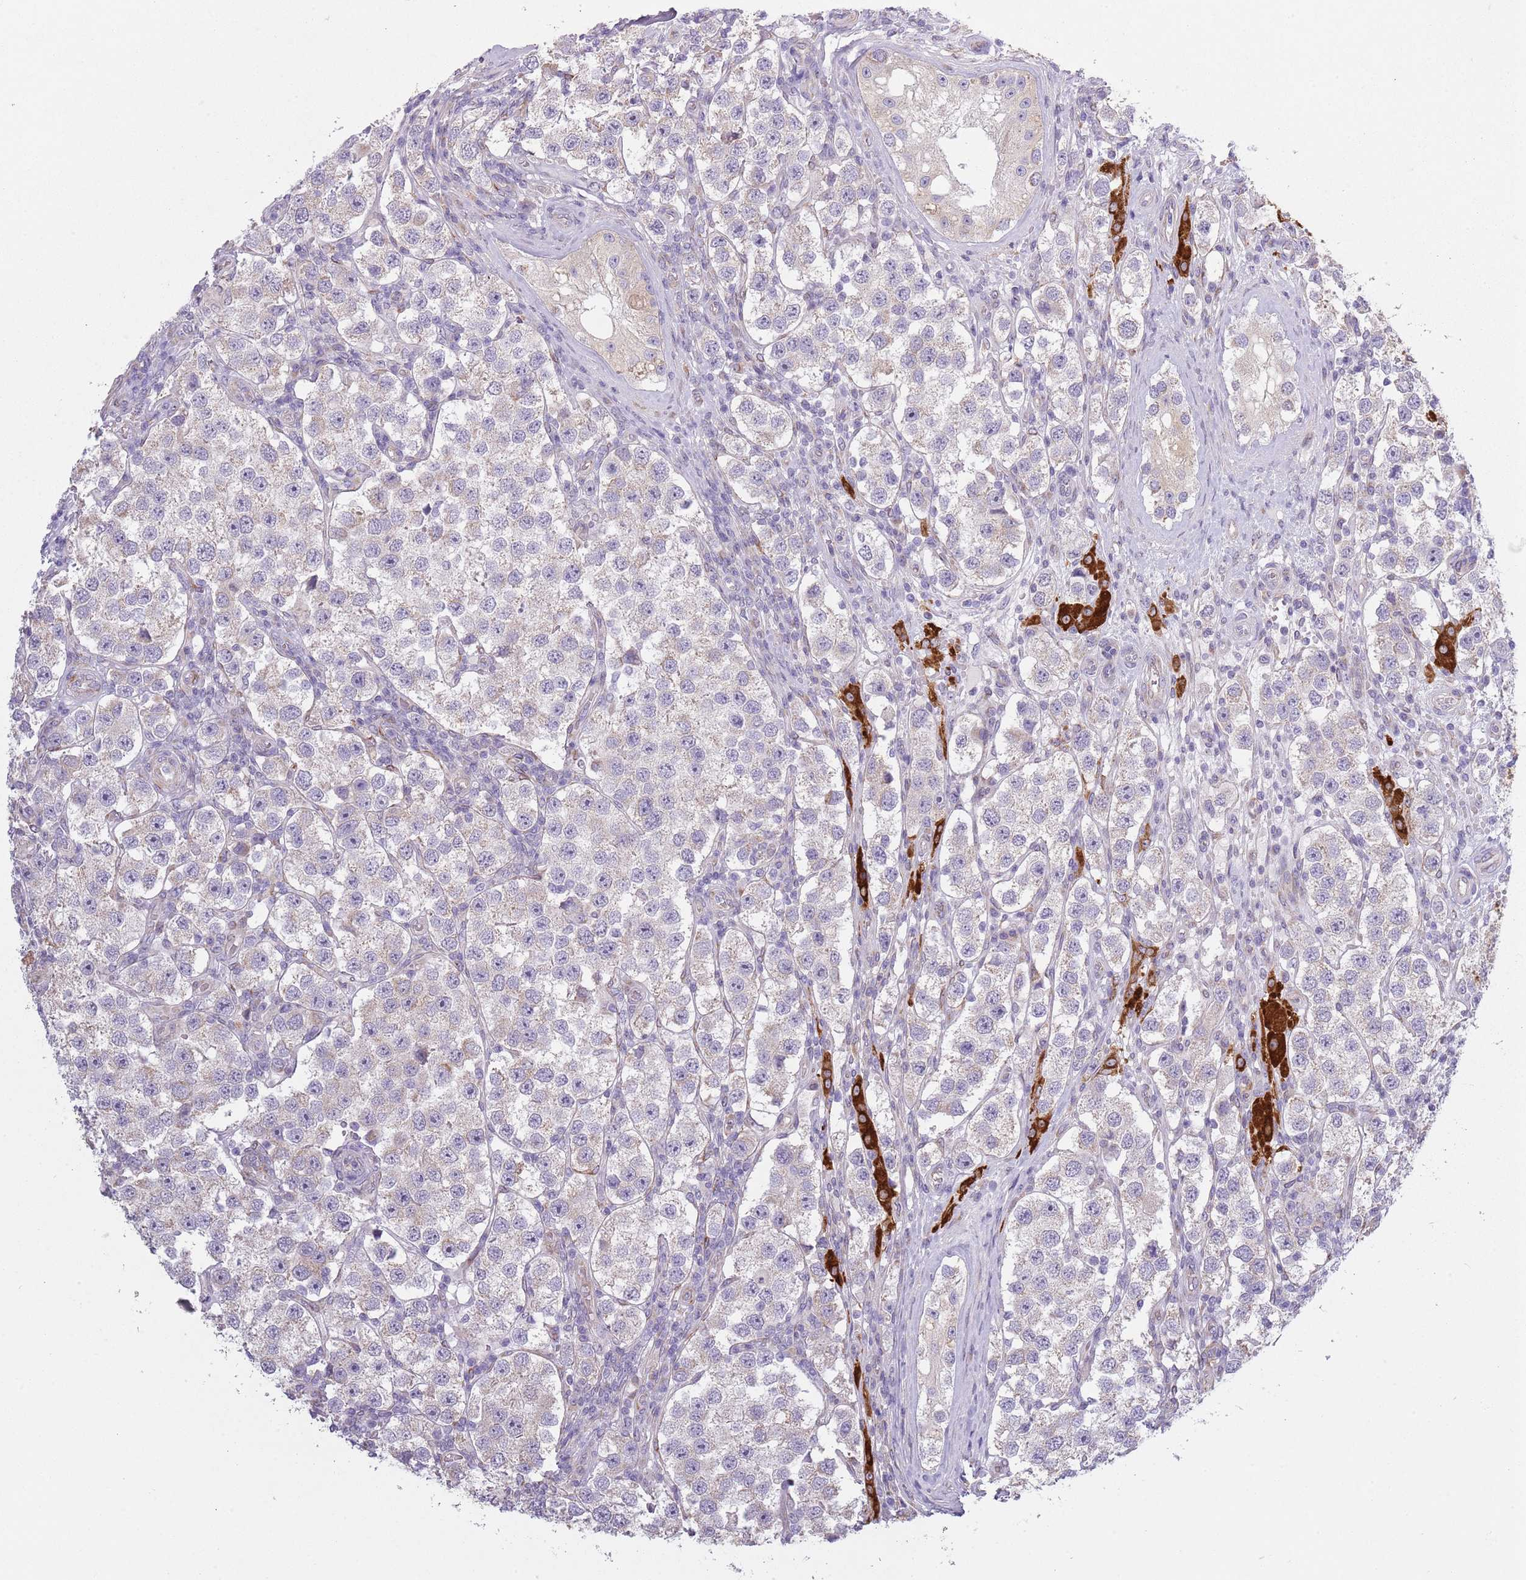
{"staining": {"intensity": "negative", "quantity": "none", "location": "none"}, "tissue": "testis cancer", "cell_type": "Tumor cells", "image_type": "cancer", "snomed": [{"axis": "morphology", "description": "Seminoma, NOS"}, {"axis": "topography", "description": "Testis"}], "caption": "This is a image of immunohistochemistry (IHC) staining of seminoma (testis), which shows no positivity in tumor cells.", "gene": "COQ5", "patient": {"sex": "male", "age": 37}}